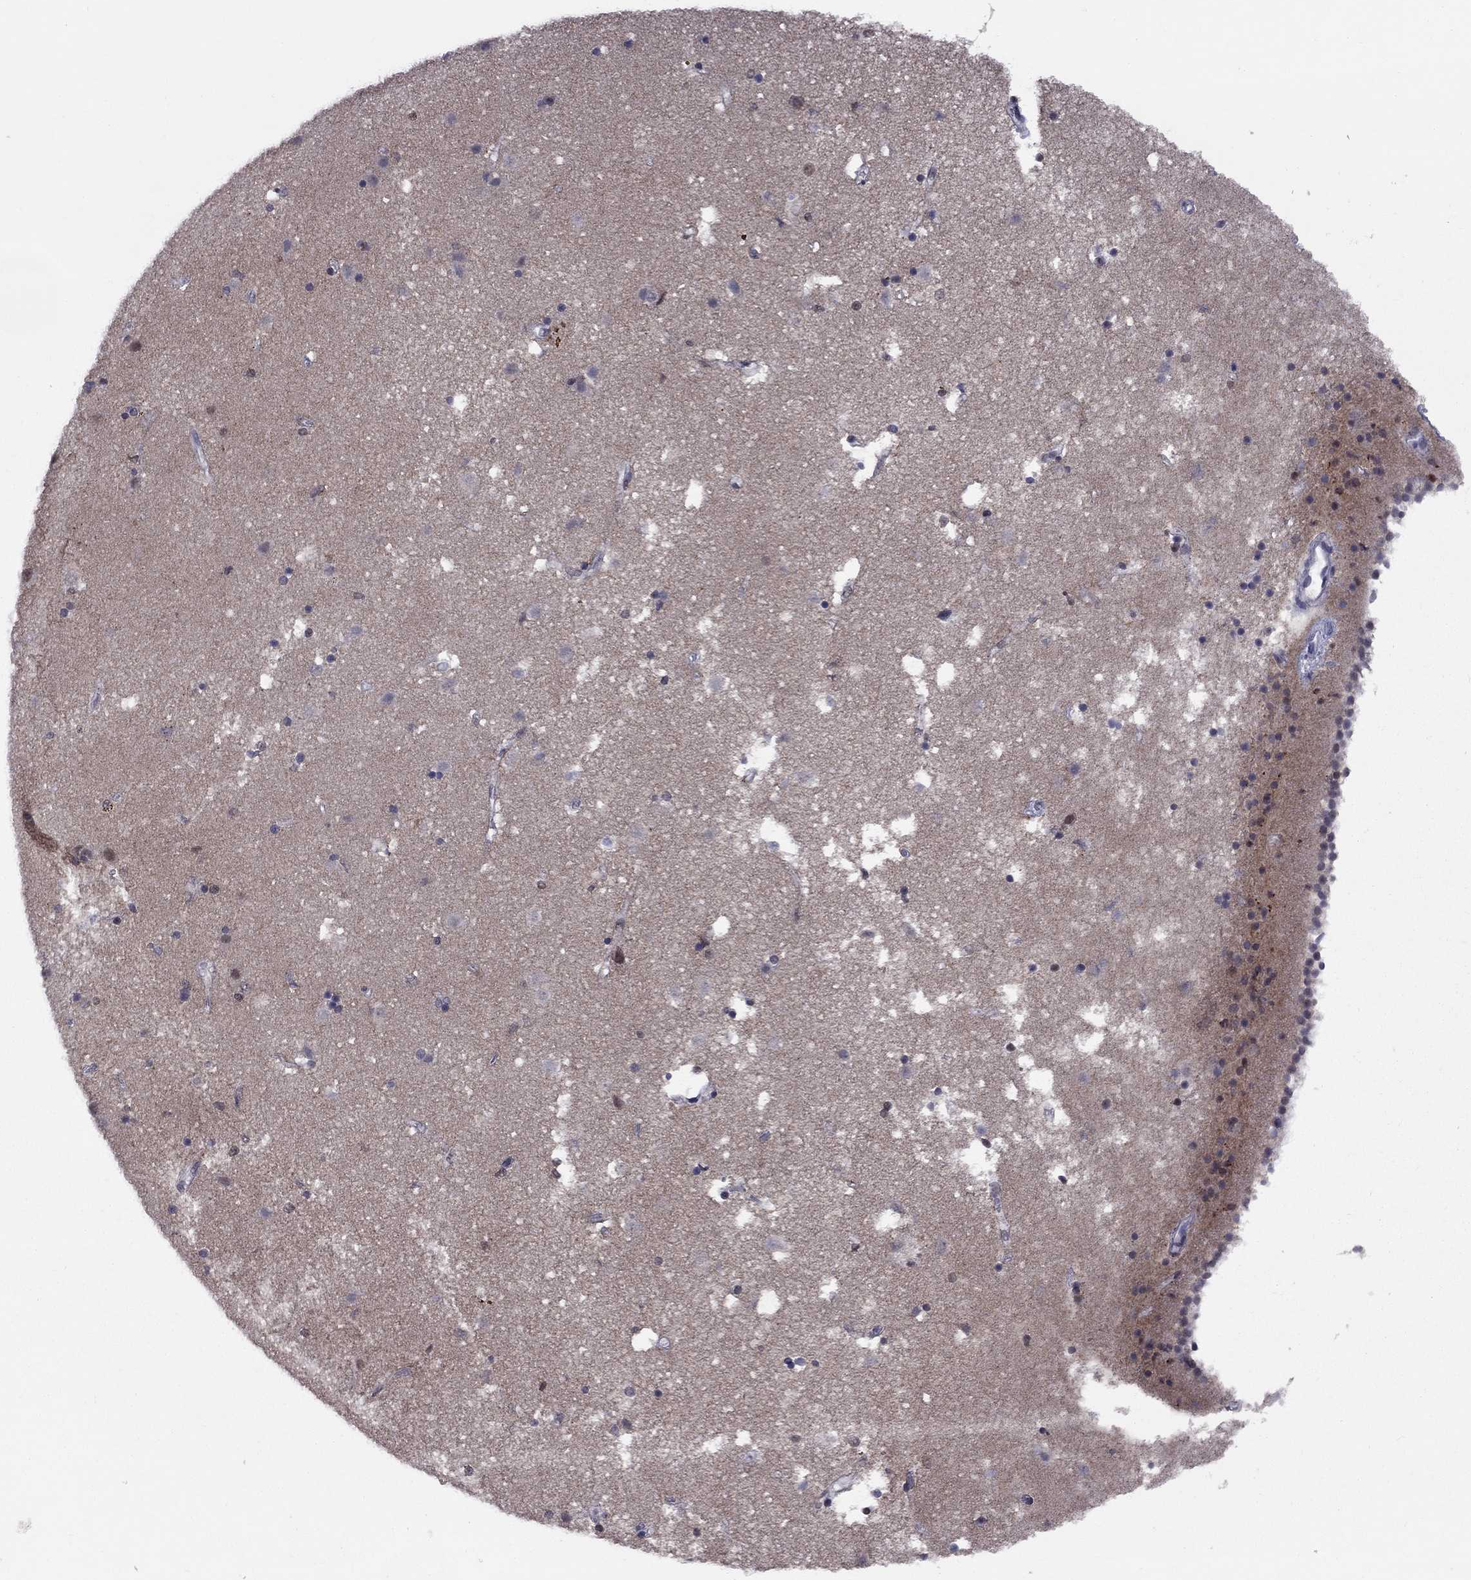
{"staining": {"intensity": "negative", "quantity": "none", "location": "none"}, "tissue": "caudate", "cell_type": "Glial cells", "image_type": "normal", "snomed": [{"axis": "morphology", "description": "Normal tissue, NOS"}, {"axis": "topography", "description": "Lateral ventricle wall"}], "caption": "A histopathology image of caudate stained for a protein demonstrates no brown staining in glial cells. The staining is performed using DAB brown chromogen with nuclei counter-stained in using hematoxylin.", "gene": "TAF9", "patient": {"sex": "female", "age": 71}}